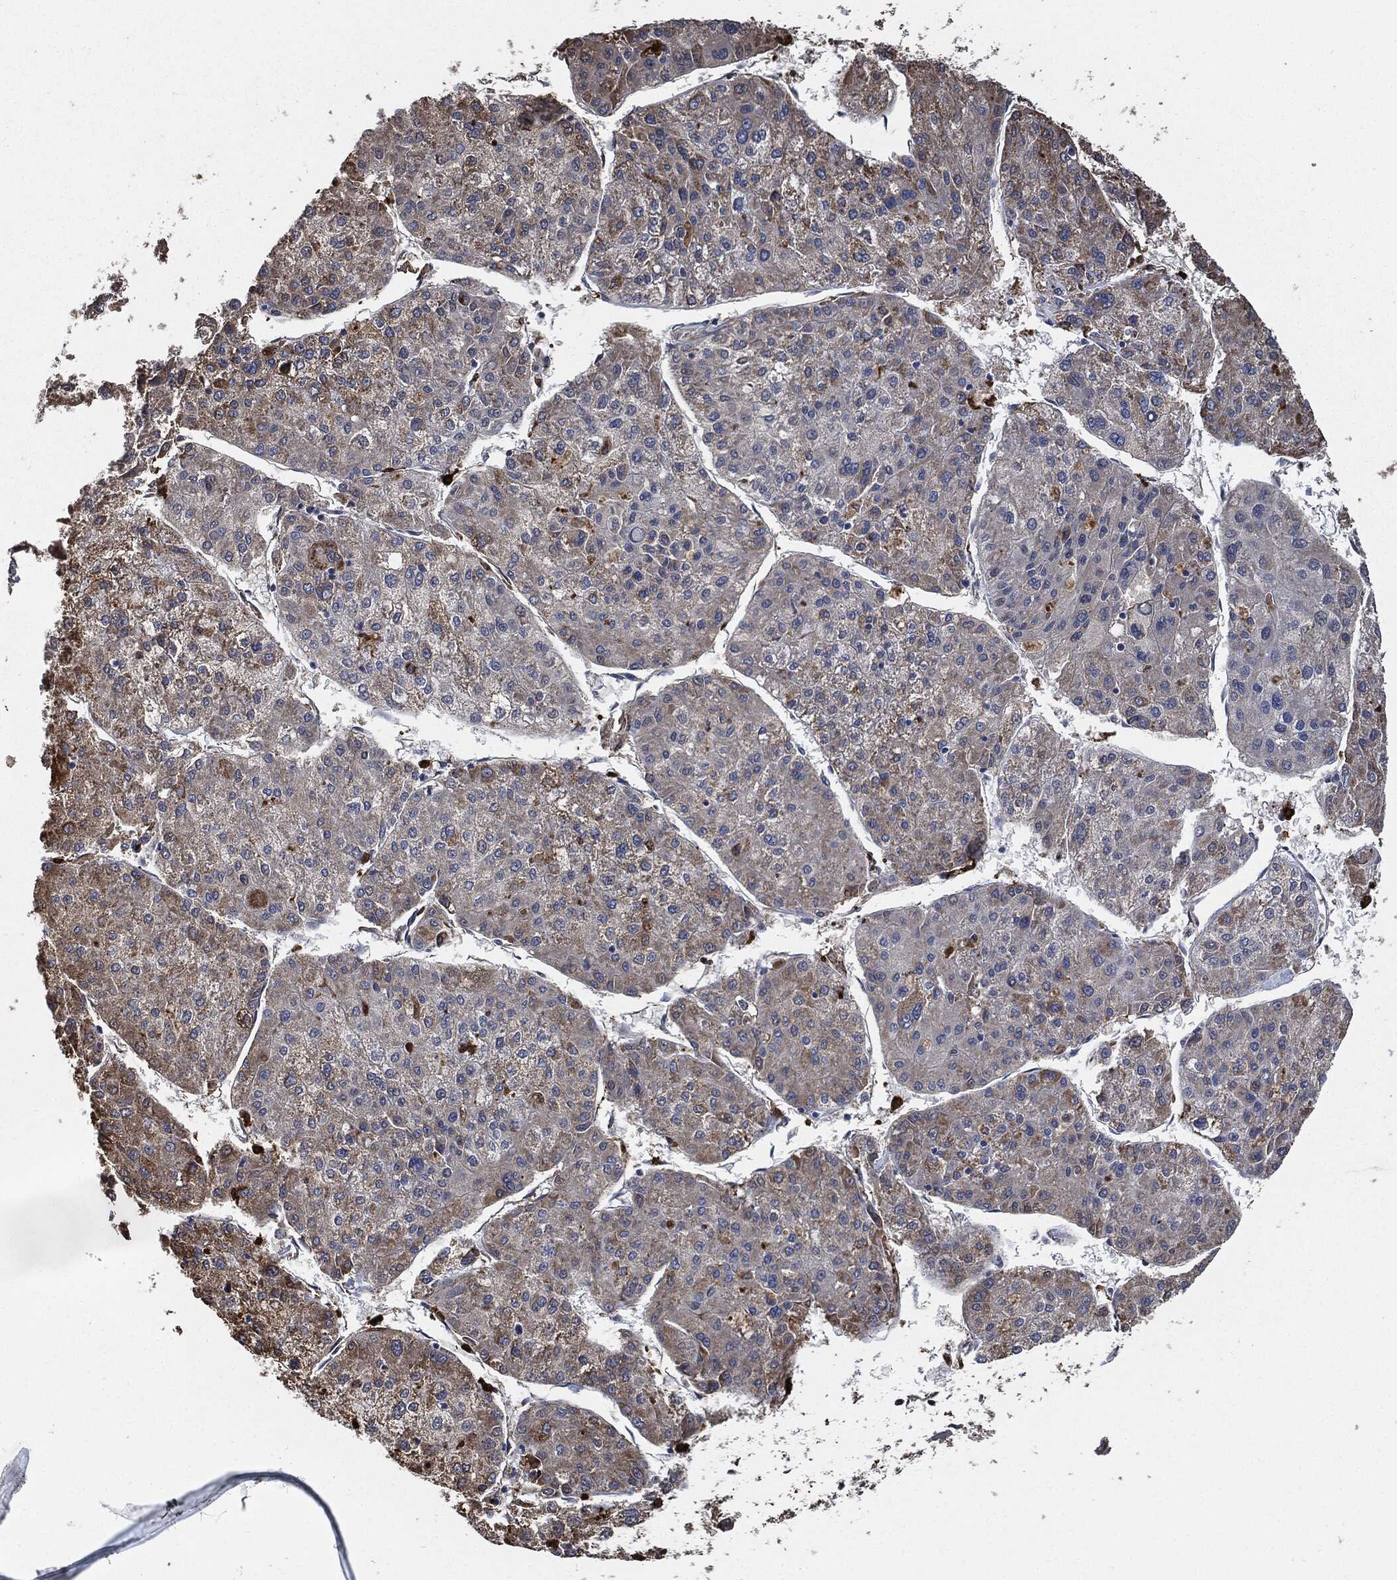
{"staining": {"intensity": "weak", "quantity": "25%-75%", "location": "cytoplasmic/membranous"}, "tissue": "liver cancer", "cell_type": "Tumor cells", "image_type": "cancer", "snomed": [{"axis": "morphology", "description": "Carcinoma, Hepatocellular, NOS"}, {"axis": "topography", "description": "Liver"}], "caption": "This image displays immunohistochemistry (IHC) staining of liver hepatocellular carcinoma, with low weak cytoplasmic/membranous positivity in about 25%-75% of tumor cells.", "gene": "S100A9", "patient": {"sex": "male", "age": 43}}